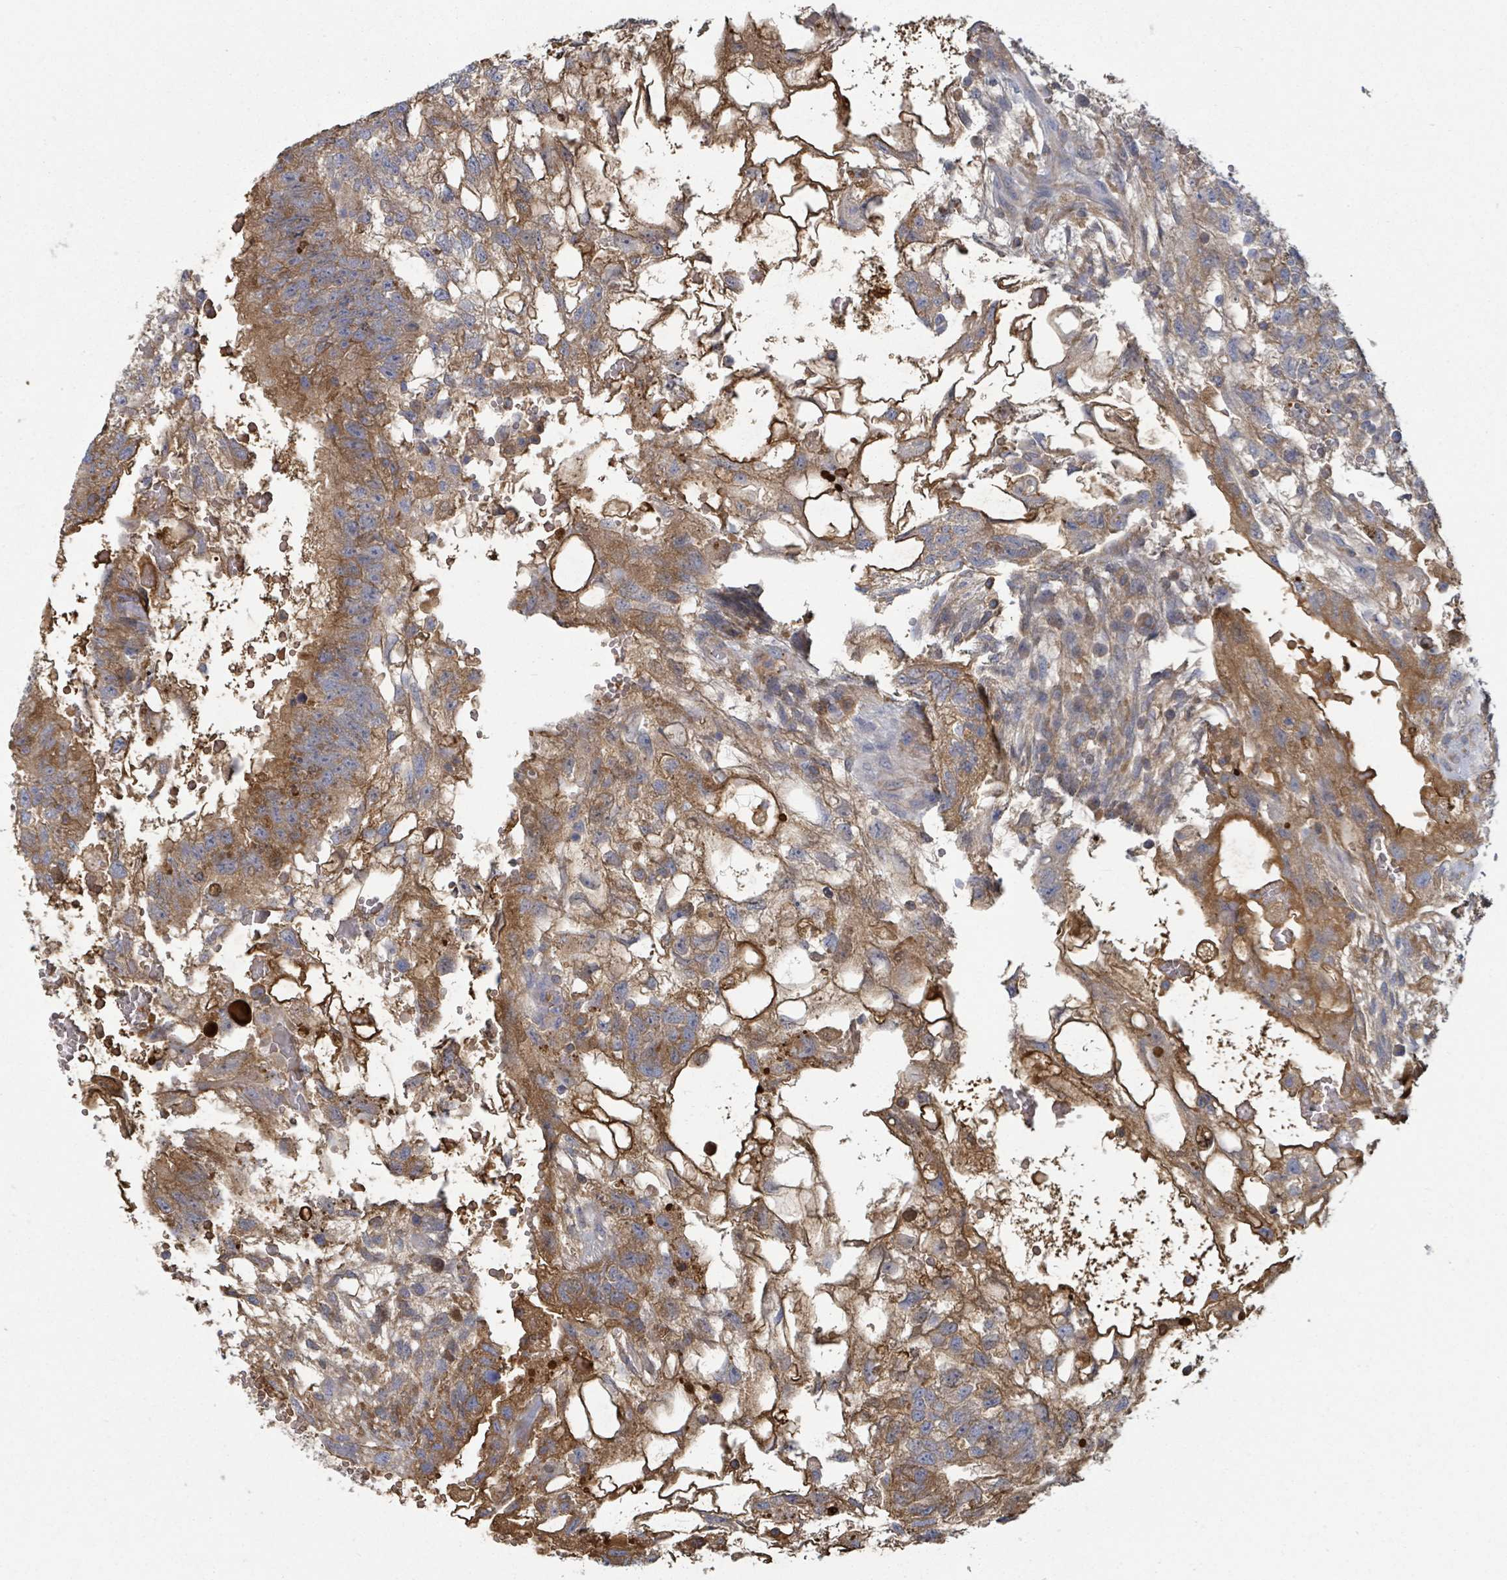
{"staining": {"intensity": "moderate", "quantity": "25%-75%", "location": "cytoplasmic/membranous"}, "tissue": "testis cancer", "cell_type": "Tumor cells", "image_type": "cancer", "snomed": [{"axis": "morphology", "description": "Normal tissue, NOS"}, {"axis": "morphology", "description": "Carcinoma, Embryonal, NOS"}, {"axis": "topography", "description": "Testis"}], "caption": "Immunohistochemical staining of testis embryonal carcinoma demonstrates moderate cytoplasmic/membranous protein positivity in approximately 25%-75% of tumor cells.", "gene": "GABBR1", "patient": {"sex": "male", "age": 32}}